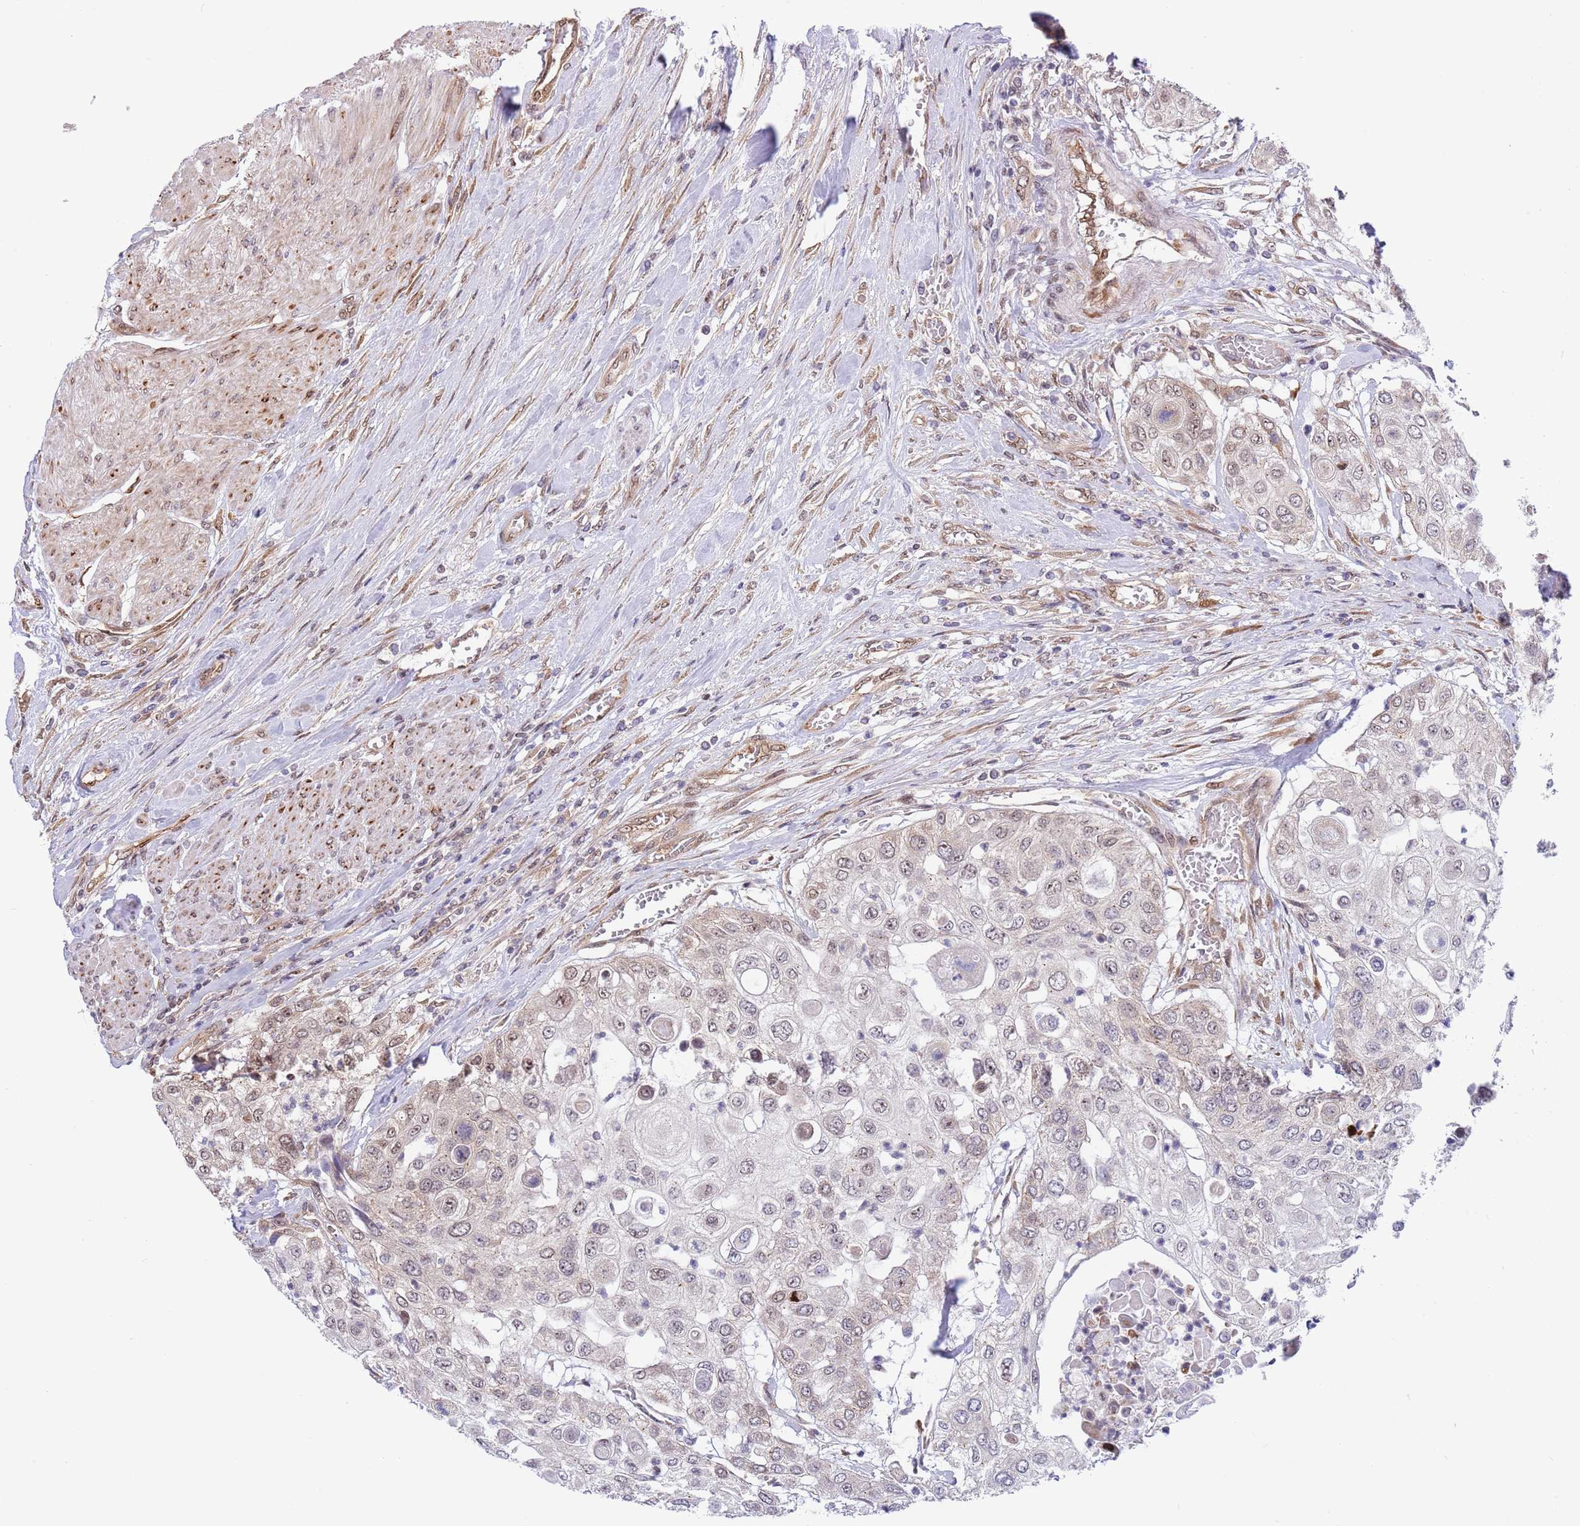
{"staining": {"intensity": "negative", "quantity": "none", "location": "none"}, "tissue": "urothelial cancer", "cell_type": "Tumor cells", "image_type": "cancer", "snomed": [{"axis": "morphology", "description": "Urothelial carcinoma, High grade"}, {"axis": "topography", "description": "Urinary bladder"}], "caption": "A histopathology image of urothelial cancer stained for a protein reveals no brown staining in tumor cells.", "gene": "TBX10", "patient": {"sex": "female", "age": 79}}